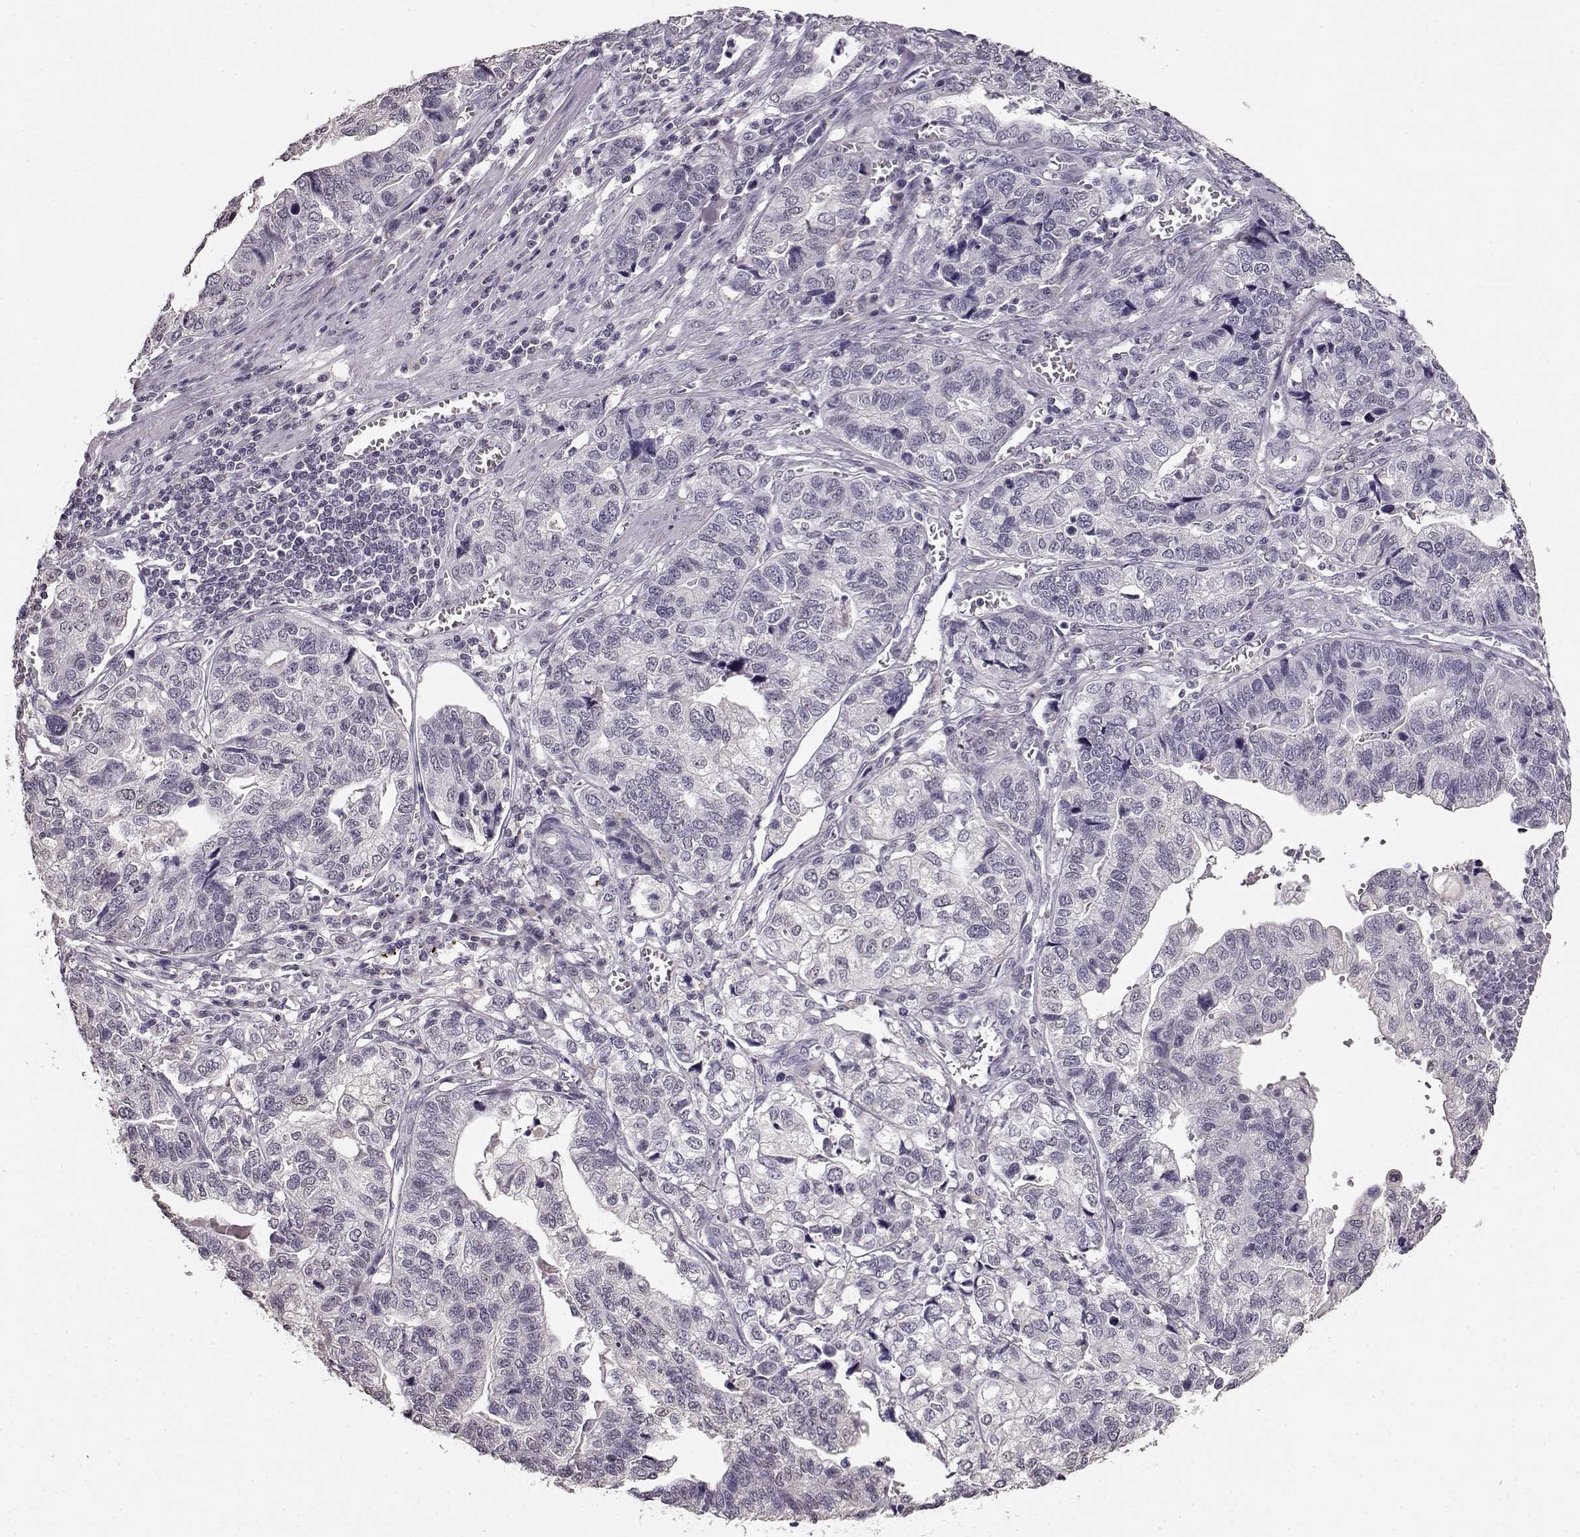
{"staining": {"intensity": "negative", "quantity": "none", "location": "none"}, "tissue": "stomach cancer", "cell_type": "Tumor cells", "image_type": "cancer", "snomed": [{"axis": "morphology", "description": "Adenocarcinoma, NOS"}, {"axis": "topography", "description": "Stomach, upper"}], "caption": "DAB immunohistochemical staining of stomach adenocarcinoma displays no significant expression in tumor cells.", "gene": "RP1L1", "patient": {"sex": "female", "age": 67}}